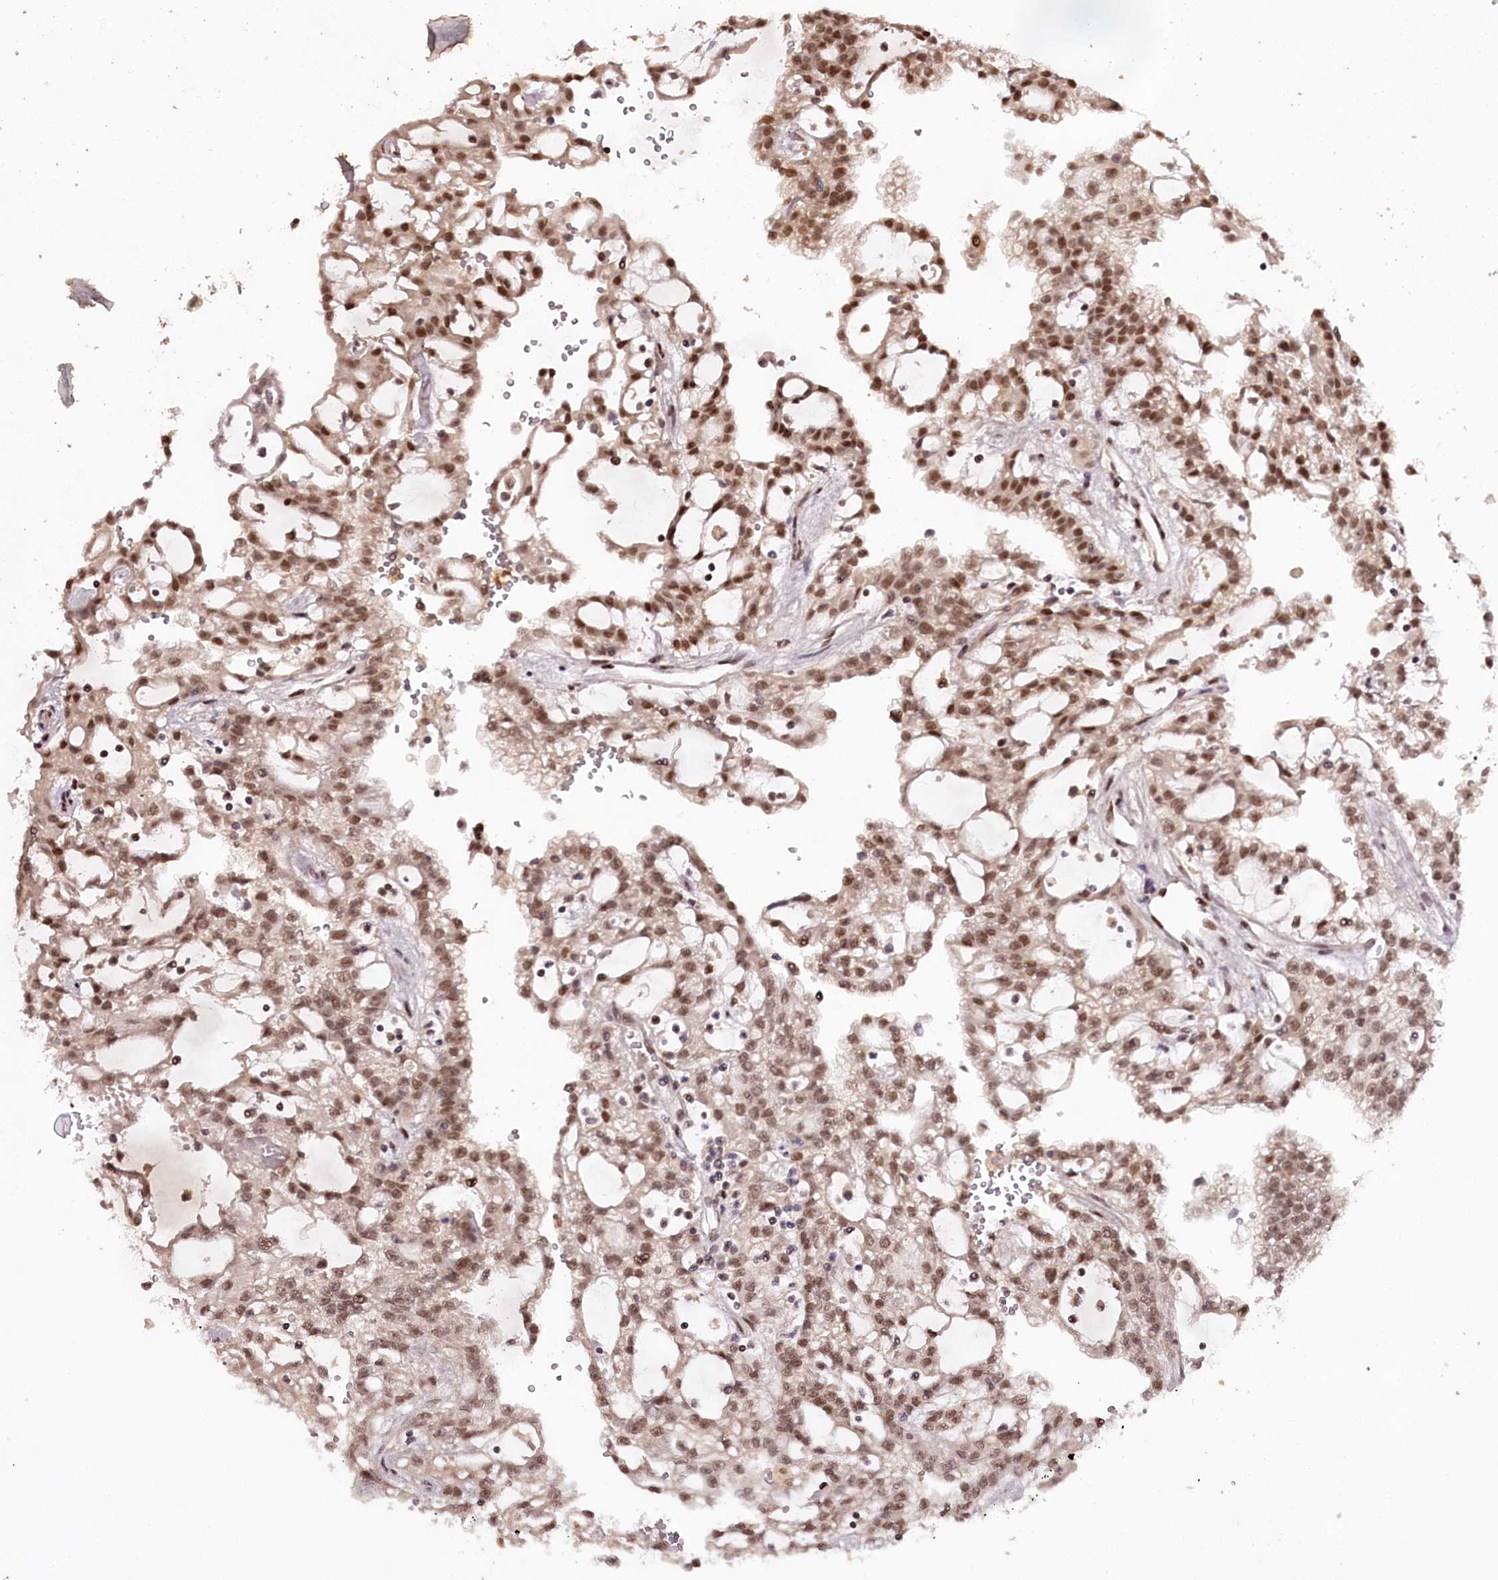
{"staining": {"intensity": "moderate", "quantity": ">75%", "location": "nuclear"}, "tissue": "renal cancer", "cell_type": "Tumor cells", "image_type": "cancer", "snomed": [{"axis": "morphology", "description": "Adenocarcinoma, NOS"}, {"axis": "topography", "description": "Kidney"}], "caption": "Immunohistochemical staining of renal adenocarcinoma demonstrates medium levels of moderate nuclear protein staining in approximately >75% of tumor cells.", "gene": "TTC33", "patient": {"sex": "male", "age": 63}}